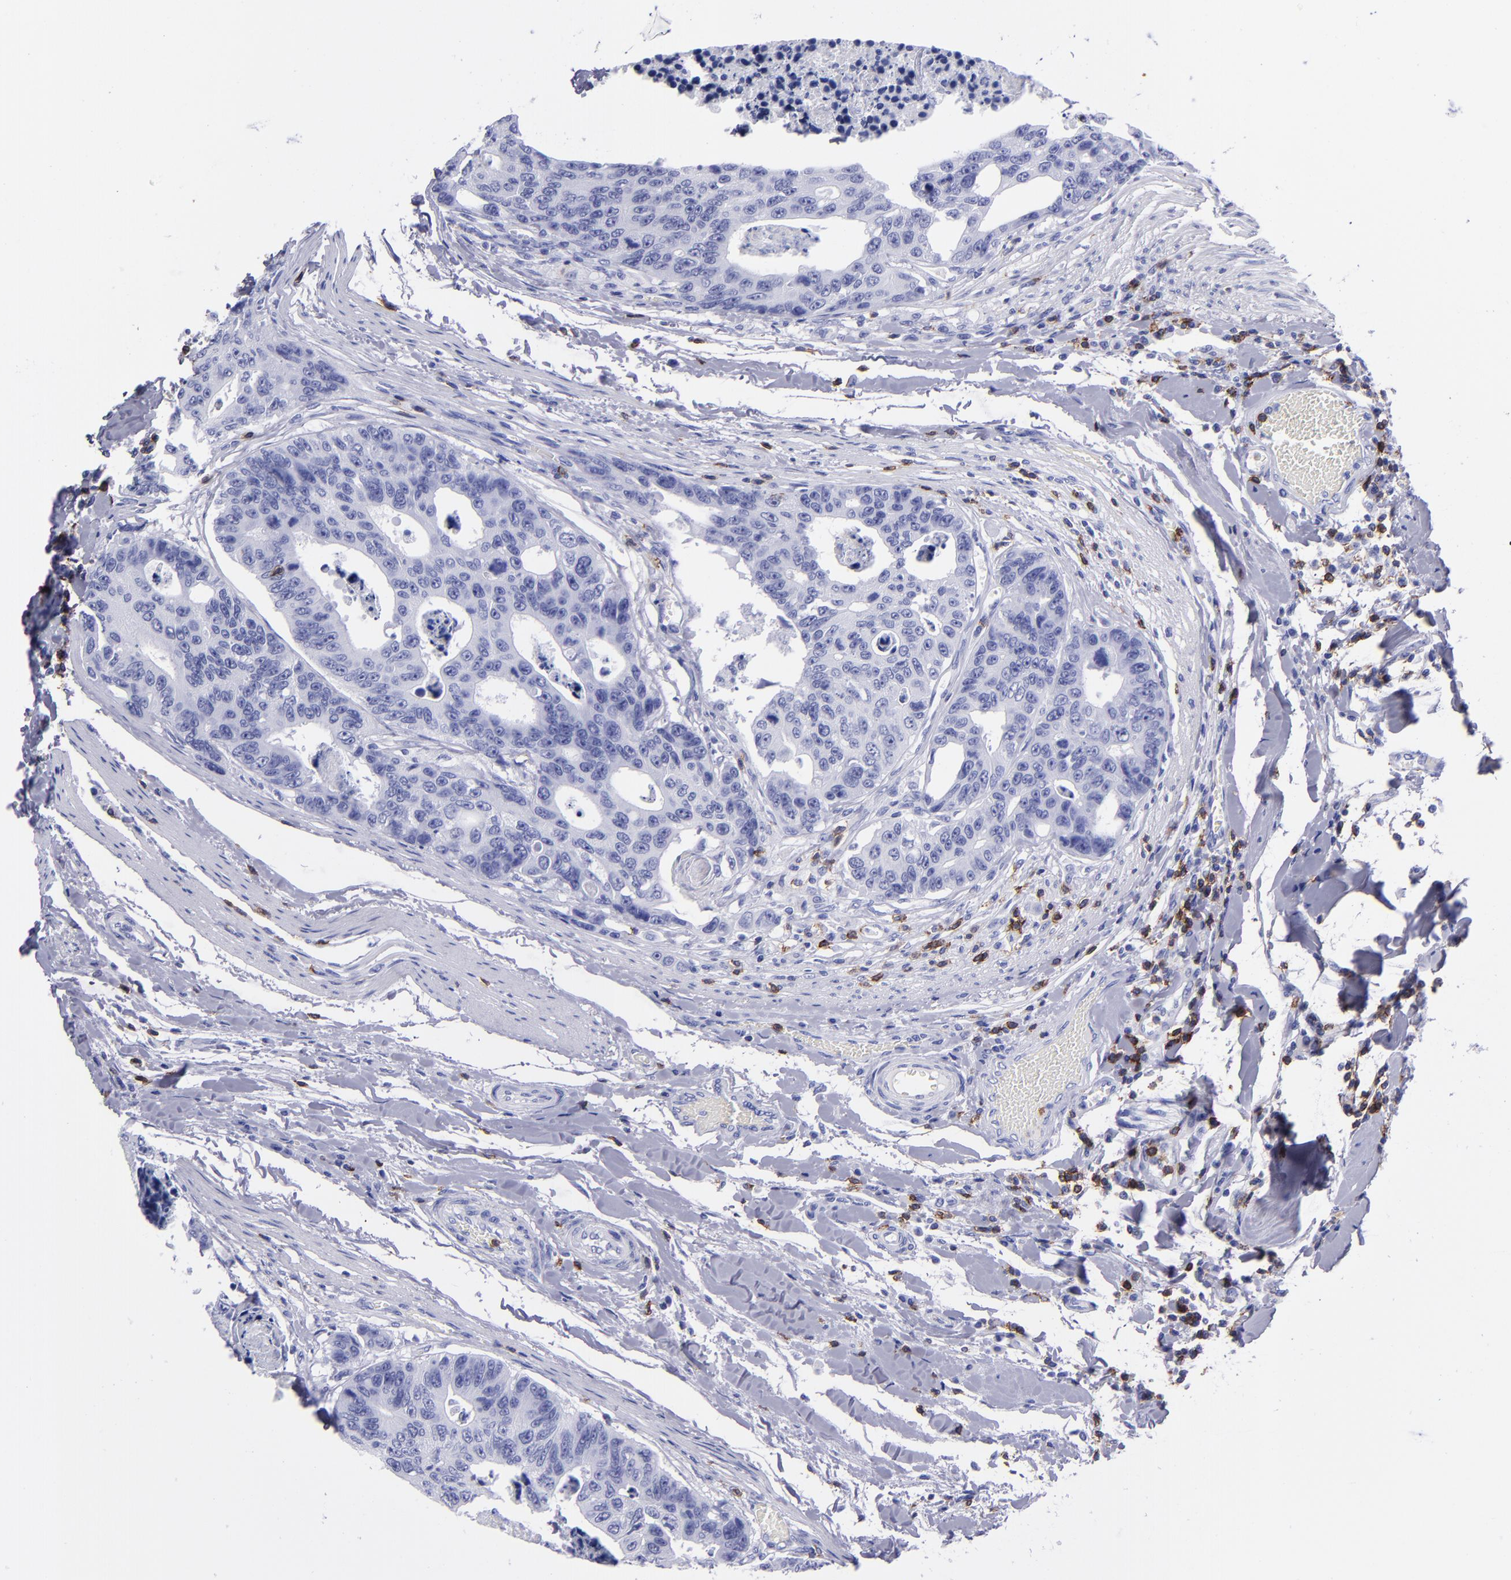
{"staining": {"intensity": "negative", "quantity": "none", "location": "none"}, "tissue": "colorectal cancer", "cell_type": "Tumor cells", "image_type": "cancer", "snomed": [{"axis": "morphology", "description": "Adenocarcinoma, NOS"}, {"axis": "topography", "description": "Colon"}], "caption": "DAB (3,3'-diaminobenzidine) immunohistochemical staining of human colorectal cancer (adenocarcinoma) exhibits no significant expression in tumor cells.", "gene": "CD6", "patient": {"sex": "female", "age": 86}}